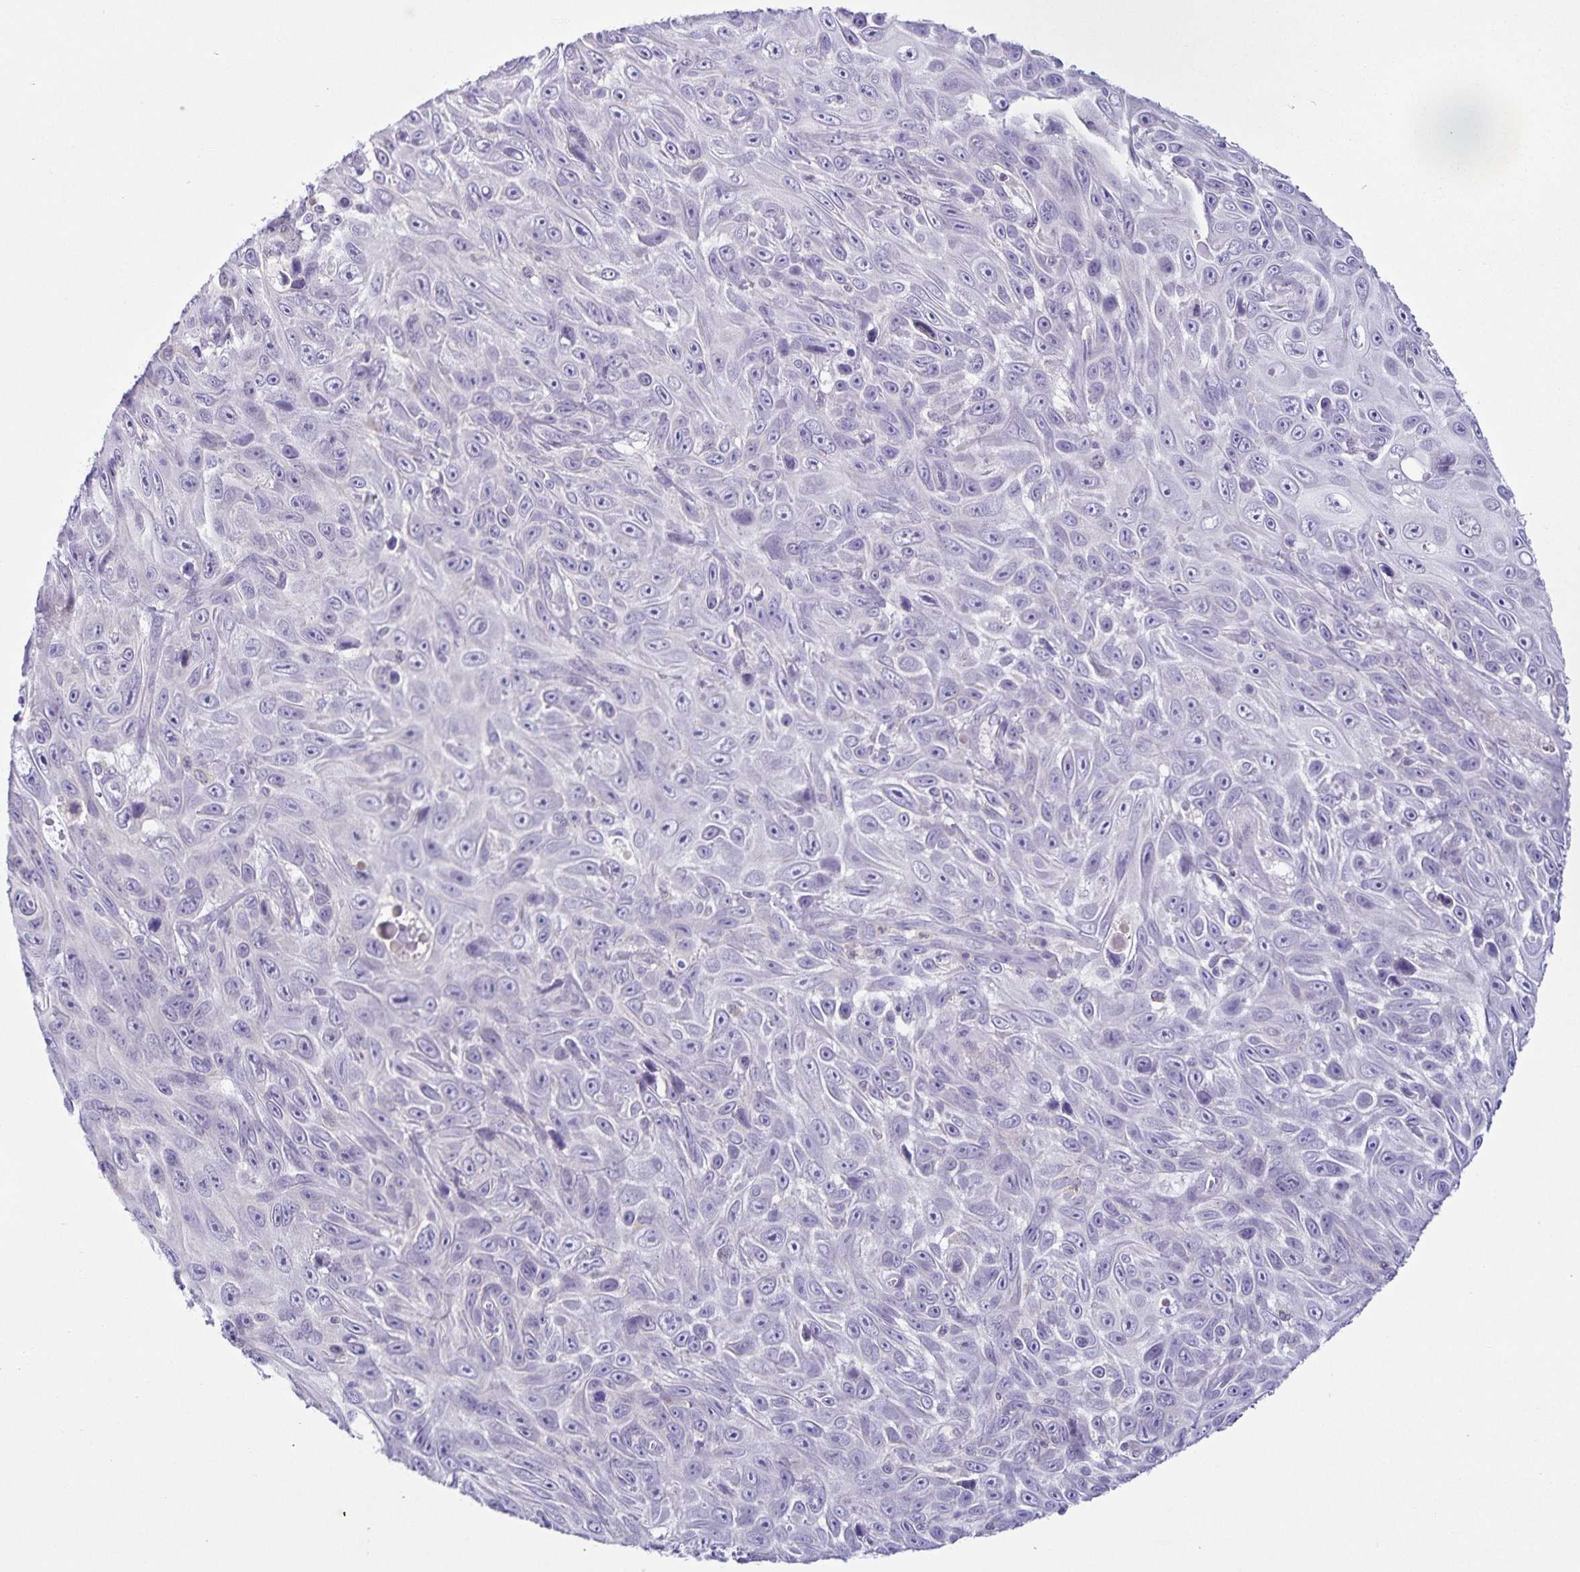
{"staining": {"intensity": "negative", "quantity": "none", "location": "none"}, "tissue": "skin cancer", "cell_type": "Tumor cells", "image_type": "cancer", "snomed": [{"axis": "morphology", "description": "Squamous cell carcinoma, NOS"}, {"axis": "topography", "description": "Skin"}], "caption": "Squamous cell carcinoma (skin) was stained to show a protein in brown. There is no significant positivity in tumor cells. (Immunohistochemistry, brightfield microscopy, high magnification).", "gene": "STPG4", "patient": {"sex": "male", "age": 82}}